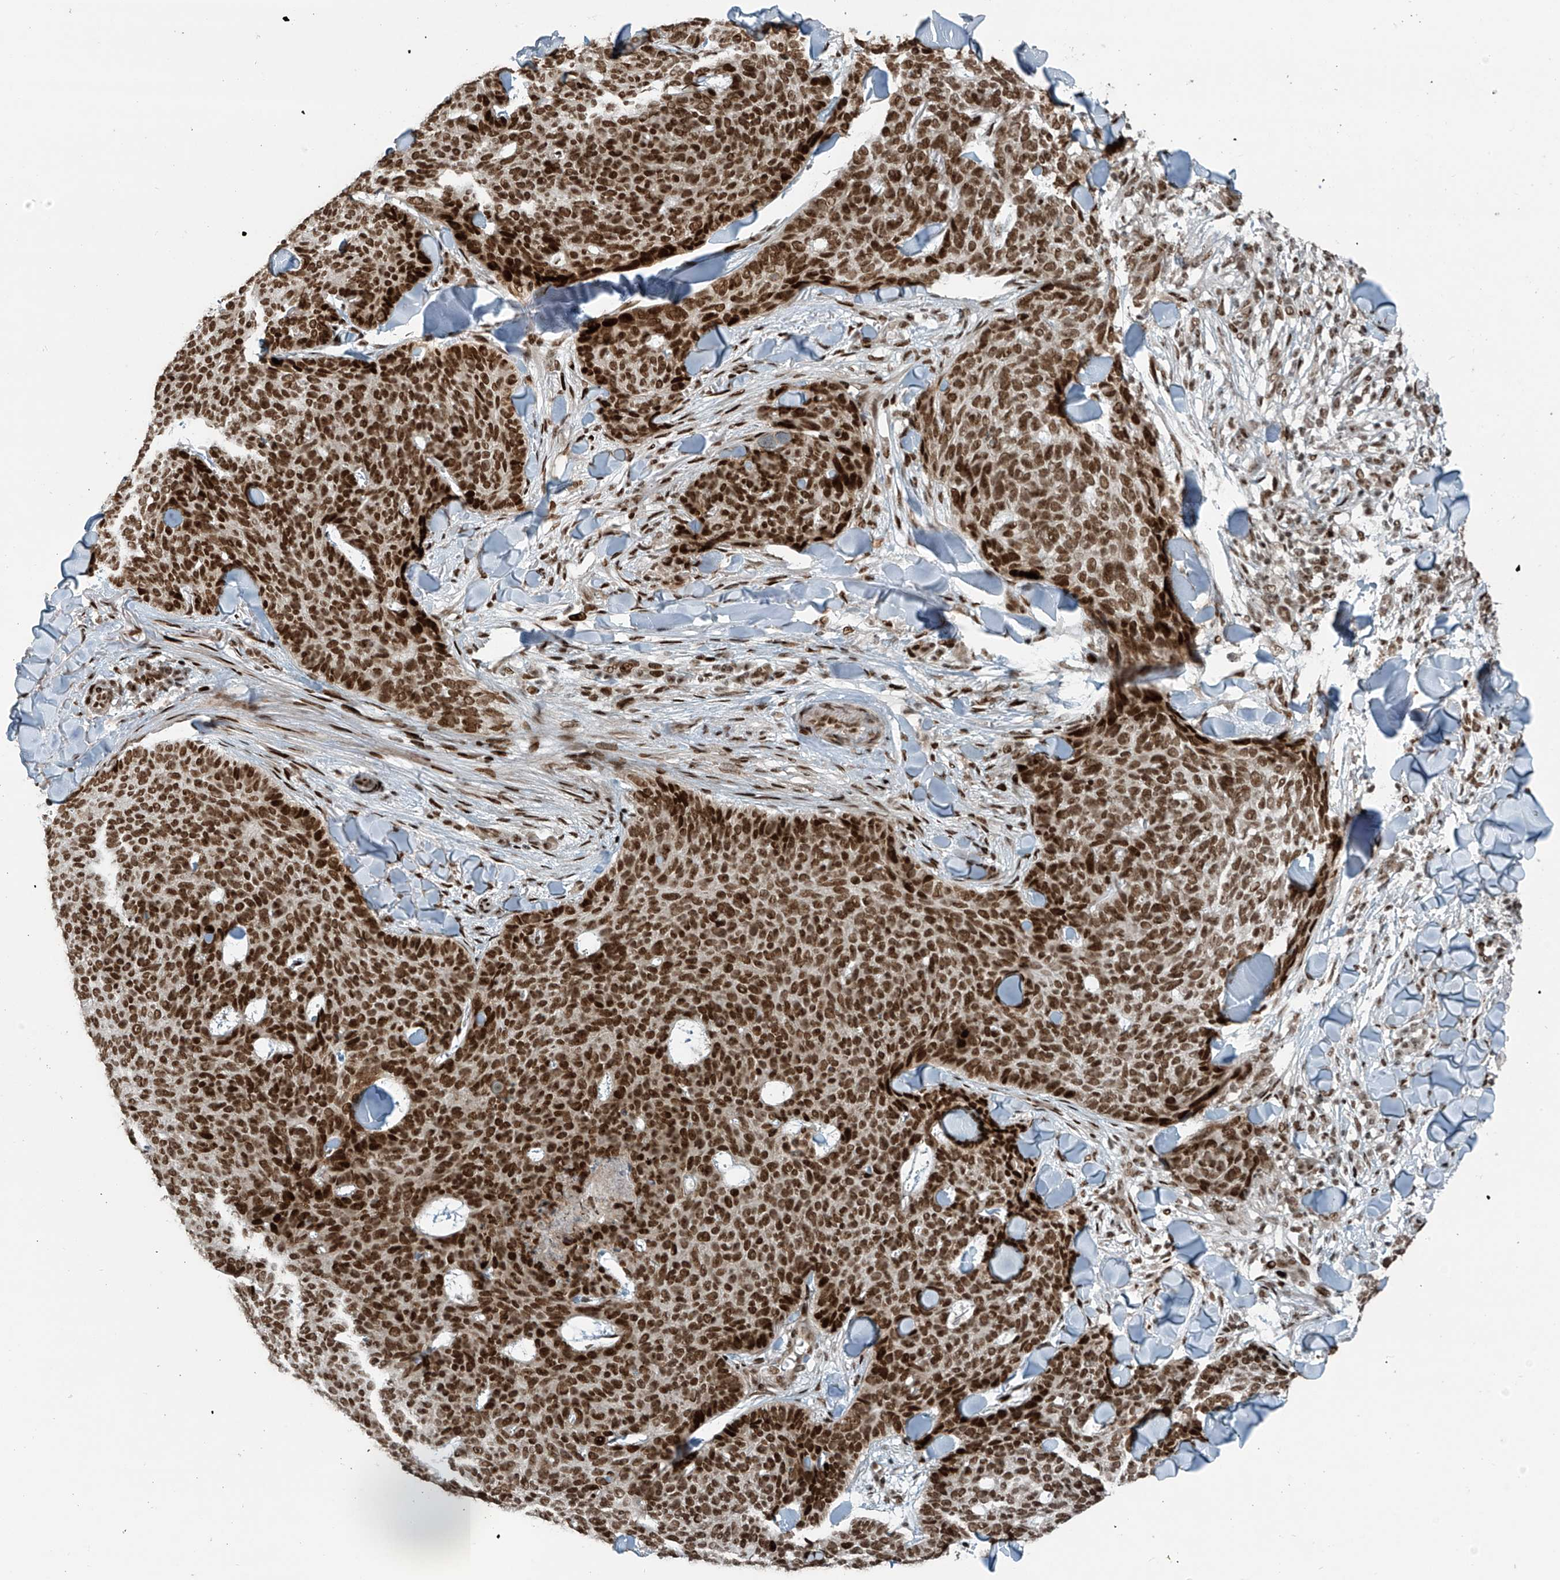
{"staining": {"intensity": "strong", "quantity": ">75%", "location": "nuclear"}, "tissue": "skin cancer", "cell_type": "Tumor cells", "image_type": "cancer", "snomed": [{"axis": "morphology", "description": "Normal tissue, NOS"}, {"axis": "morphology", "description": "Basal cell carcinoma"}, {"axis": "topography", "description": "Skin"}], "caption": "A high-resolution micrograph shows immunohistochemistry (IHC) staining of skin cancer (basal cell carcinoma), which shows strong nuclear staining in about >75% of tumor cells. The staining was performed using DAB, with brown indicating positive protein expression. Nuclei are stained blue with hematoxylin.", "gene": "PCNP", "patient": {"sex": "male", "age": 50}}